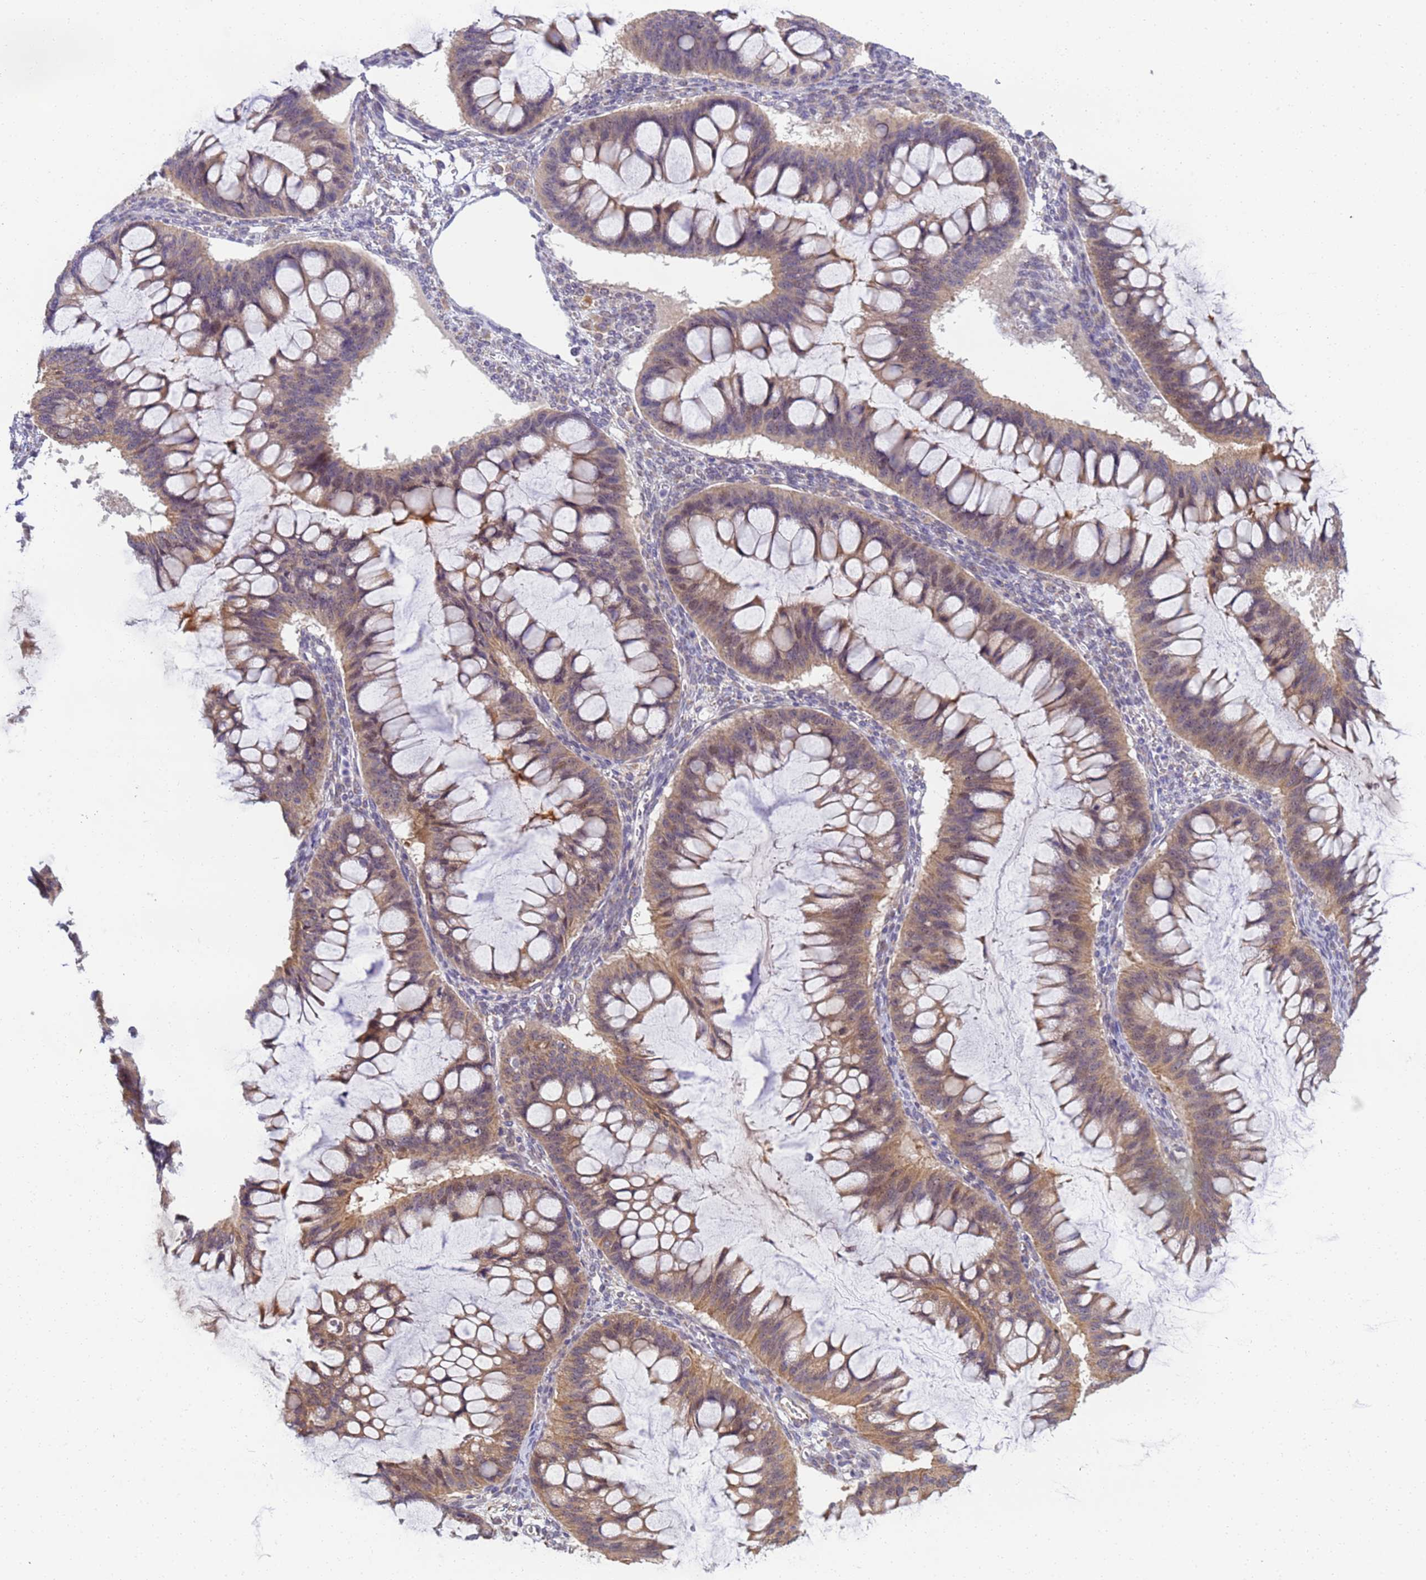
{"staining": {"intensity": "moderate", "quantity": ">75%", "location": "cytoplasmic/membranous"}, "tissue": "ovarian cancer", "cell_type": "Tumor cells", "image_type": "cancer", "snomed": [{"axis": "morphology", "description": "Cystadenocarcinoma, mucinous, NOS"}, {"axis": "topography", "description": "Ovary"}], "caption": "Moderate cytoplasmic/membranous expression for a protein is identified in about >75% of tumor cells of ovarian cancer (mucinous cystadenocarcinoma) using immunohistochemistry (IHC).", "gene": "RAPGEF3", "patient": {"sex": "female", "age": 73}}